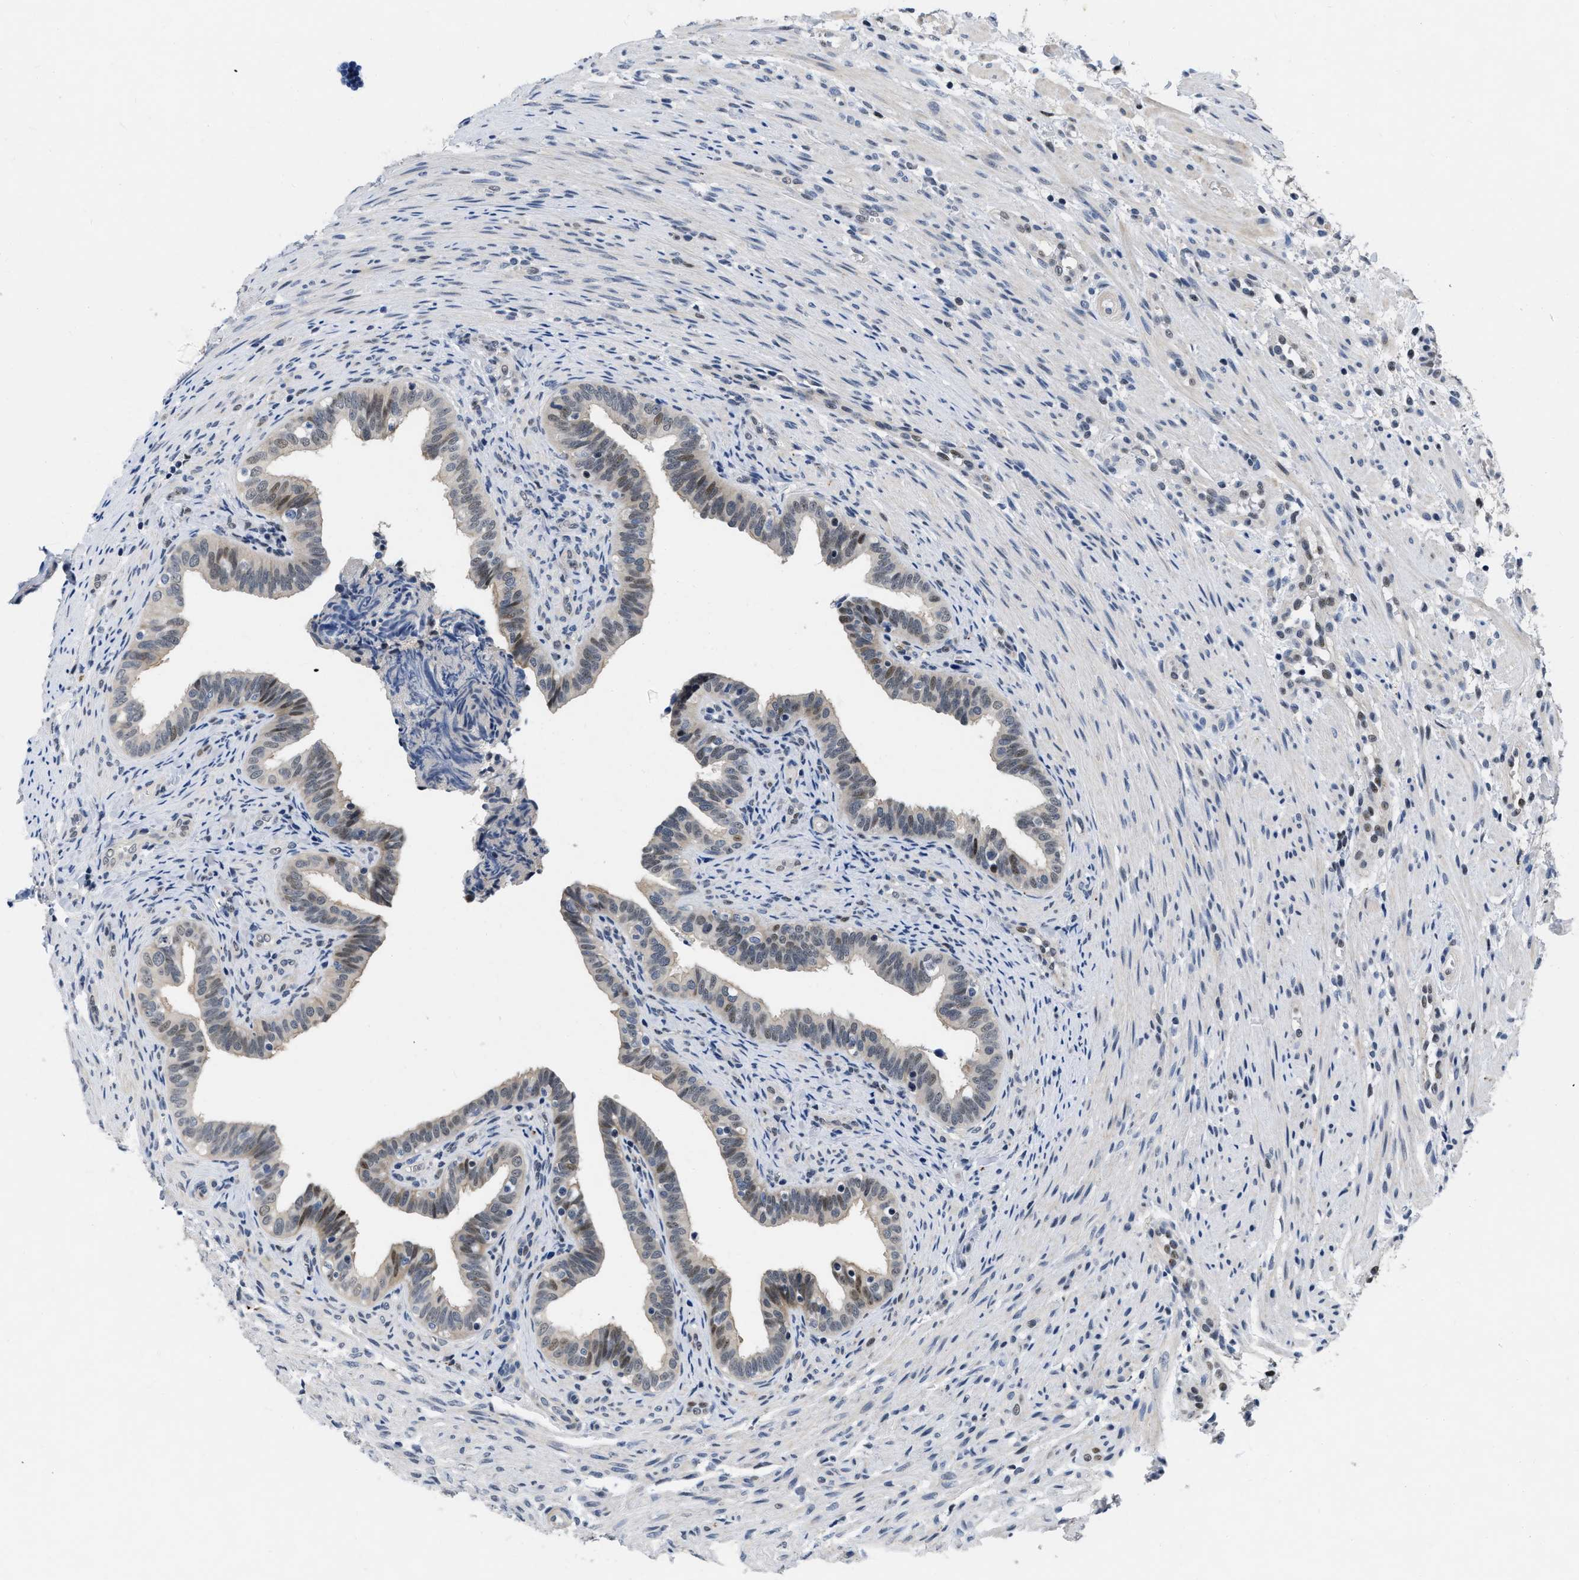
{"staining": {"intensity": "weak", "quantity": "<25%", "location": "nuclear"}, "tissue": "fallopian tube", "cell_type": "Glandular cells", "image_type": "normal", "snomed": [{"axis": "morphology", "description": "Normal tissue, NOS"}, {"axis": "topography", "description": "Fallopian tube"}, {"axis": "topography", "description": "Placenta"}], "caption": "An immunohistochemistry micrograph of benign fallopian tube is shown. There is no staining in glandular cells of fallopian tube. The staining was performed using DAB (3,3'-diaminobenzidine) to visualize the protein expression in brown, while the nuclei were stained in blue with hematoxylin (Magnification: 20x).", "gene": "VIP", "patient": {"sex": "female", "age": 34}}